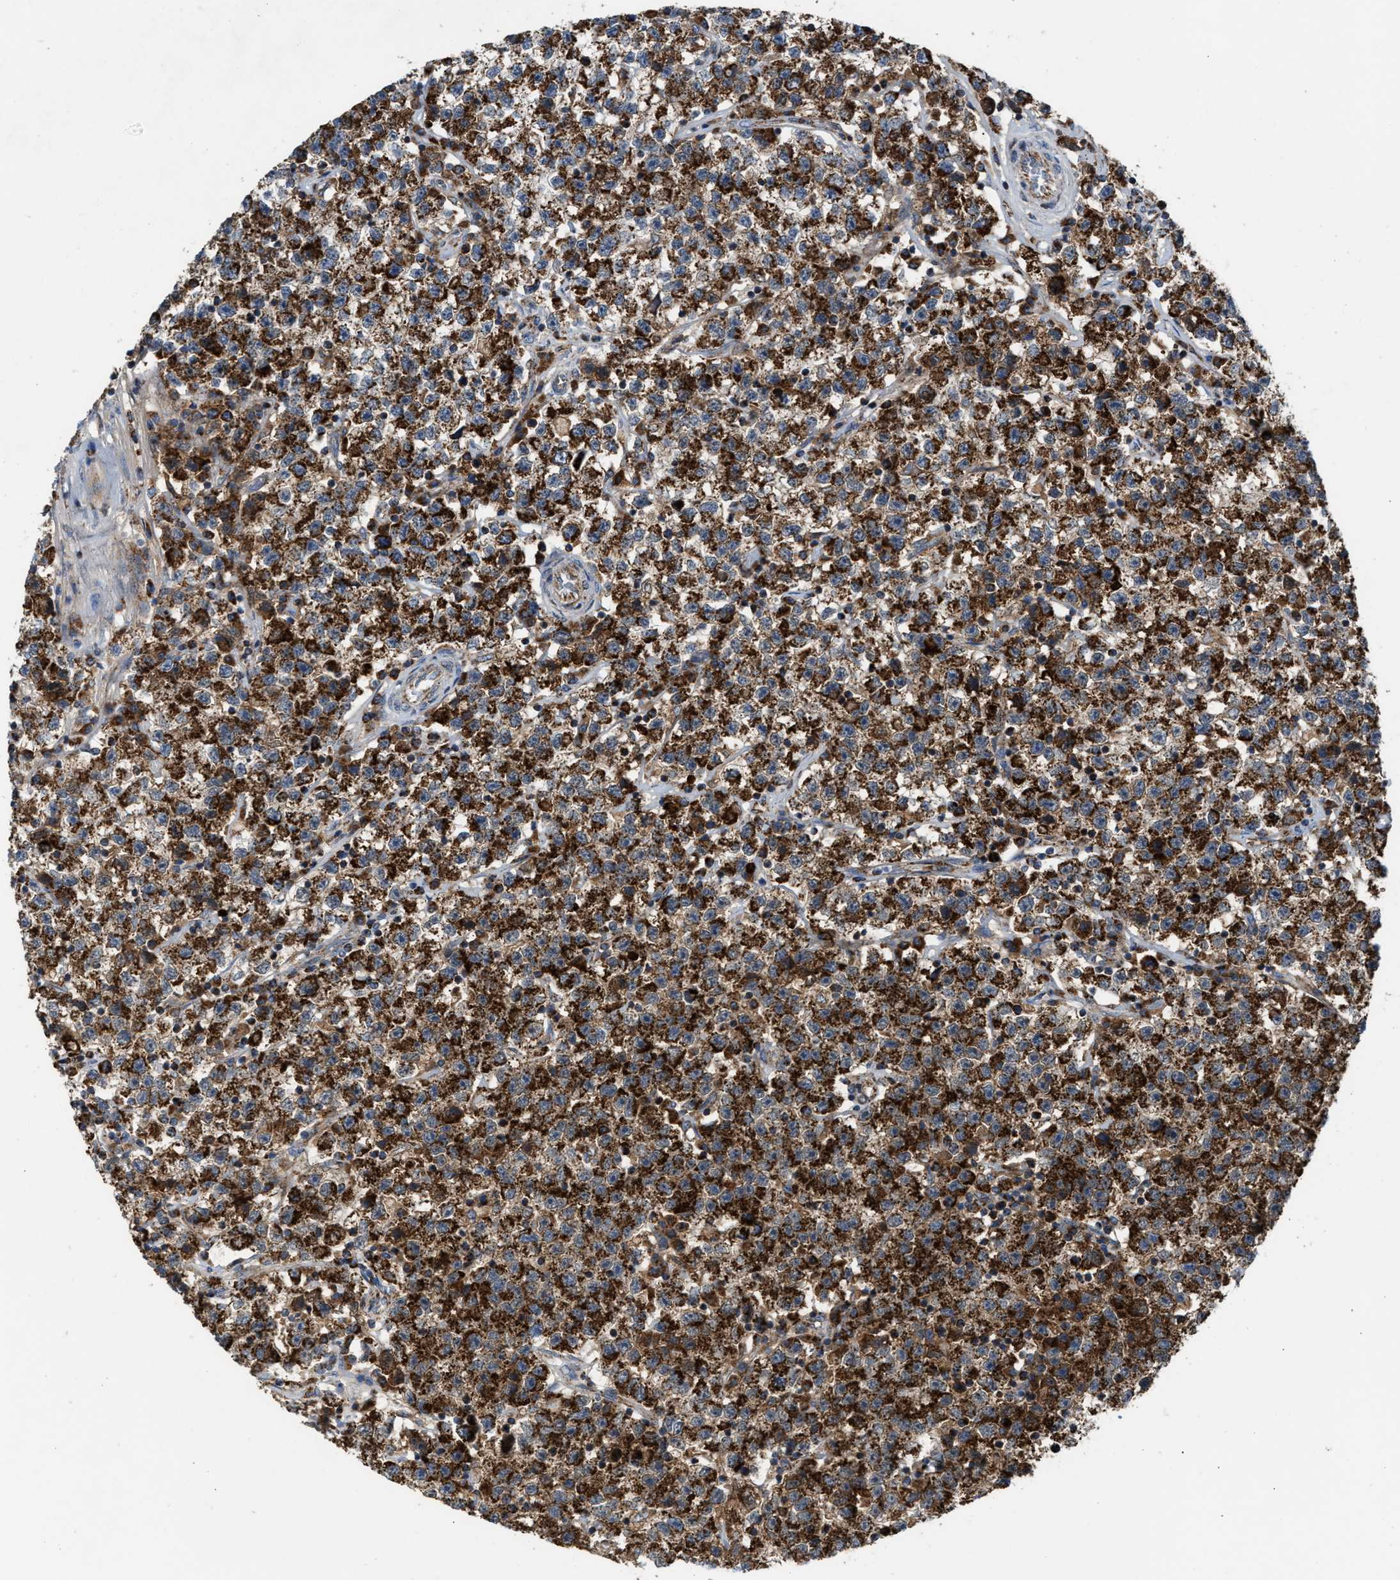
{"staining": {"intensity": "strong", "quantity": ">75%", "location": "cytoplasmic/membranous"}, "tissue": "testis cancer", "cell_type": "Tumor cells", "image_type": "cancer", "snomed": [{"axis": "morphology", "description": "Seminoma, NOS"}, {"axis": "topography", "description": "Testis"}], "caption": "Seminoma (testis) was stained to show a protein in brown. There is high levels of strong cytoplasmic/membranous staining in about >75% of tumor cells.", "gene": "PMPCA", "patient": {"sex": "male", "age": 22}}